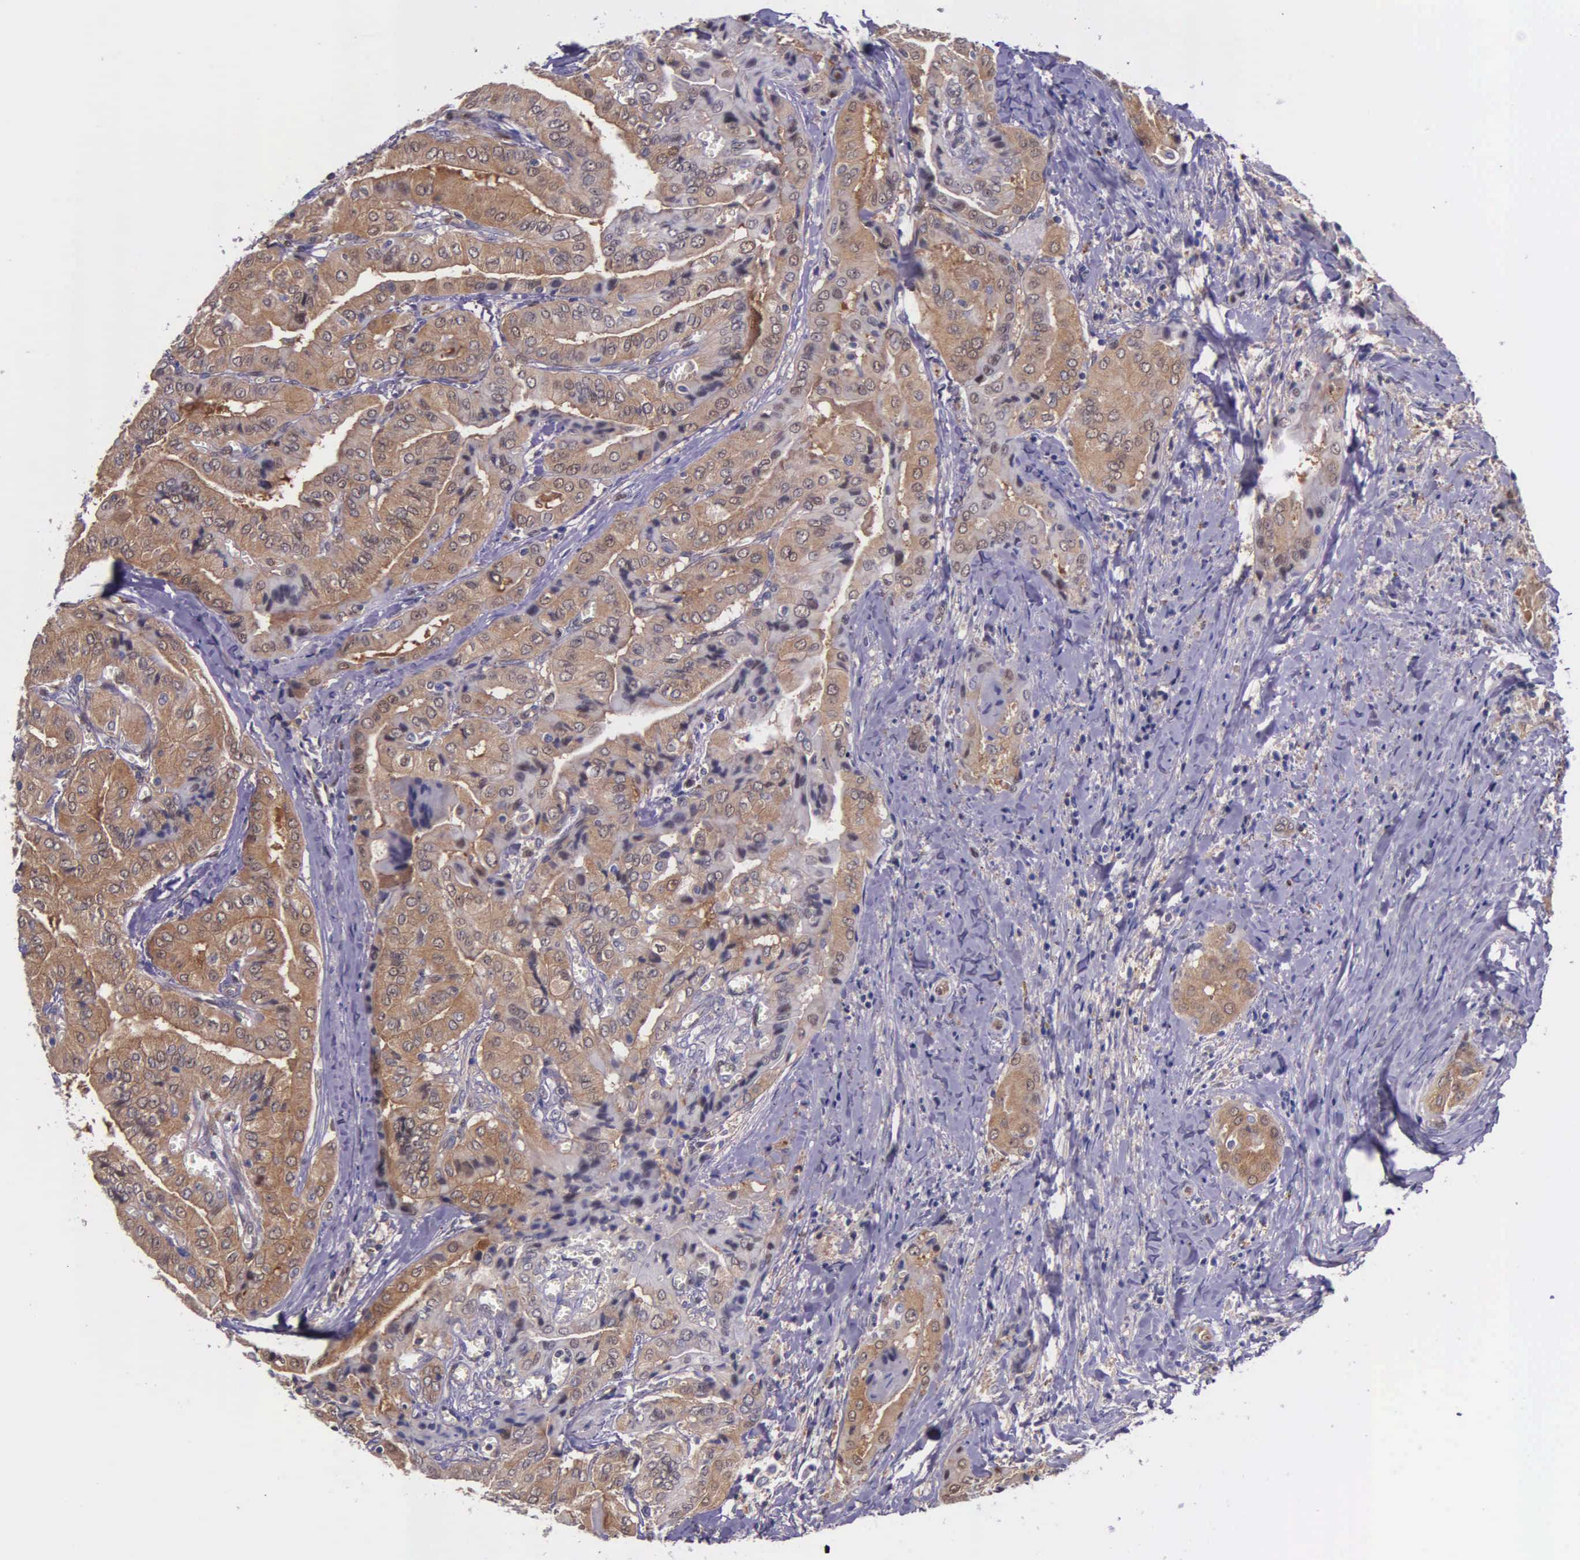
{"staining": {"intensity": "moderate", "quantity": ">75%", "location": "cytoplasmic/membranous"}, "tissue": "thyroid cancer", "cell_type": "Tumor cells", "image_type": "cancer", "snomed": [{"axis": "morphology", "description": "Papillary adenocarcinoma, NOS"}, {"axis": "topography", "description": "Thyroid gland"}], "caption": "Immunohistochemical staining of thyroid papillary adenocarcinoma shows medium levels of moderate cytoplasmic/membranous expression in about >75% of tumor cells.", "gene": "GMPR2", "patient": {"sex": "female", "age": 71}}